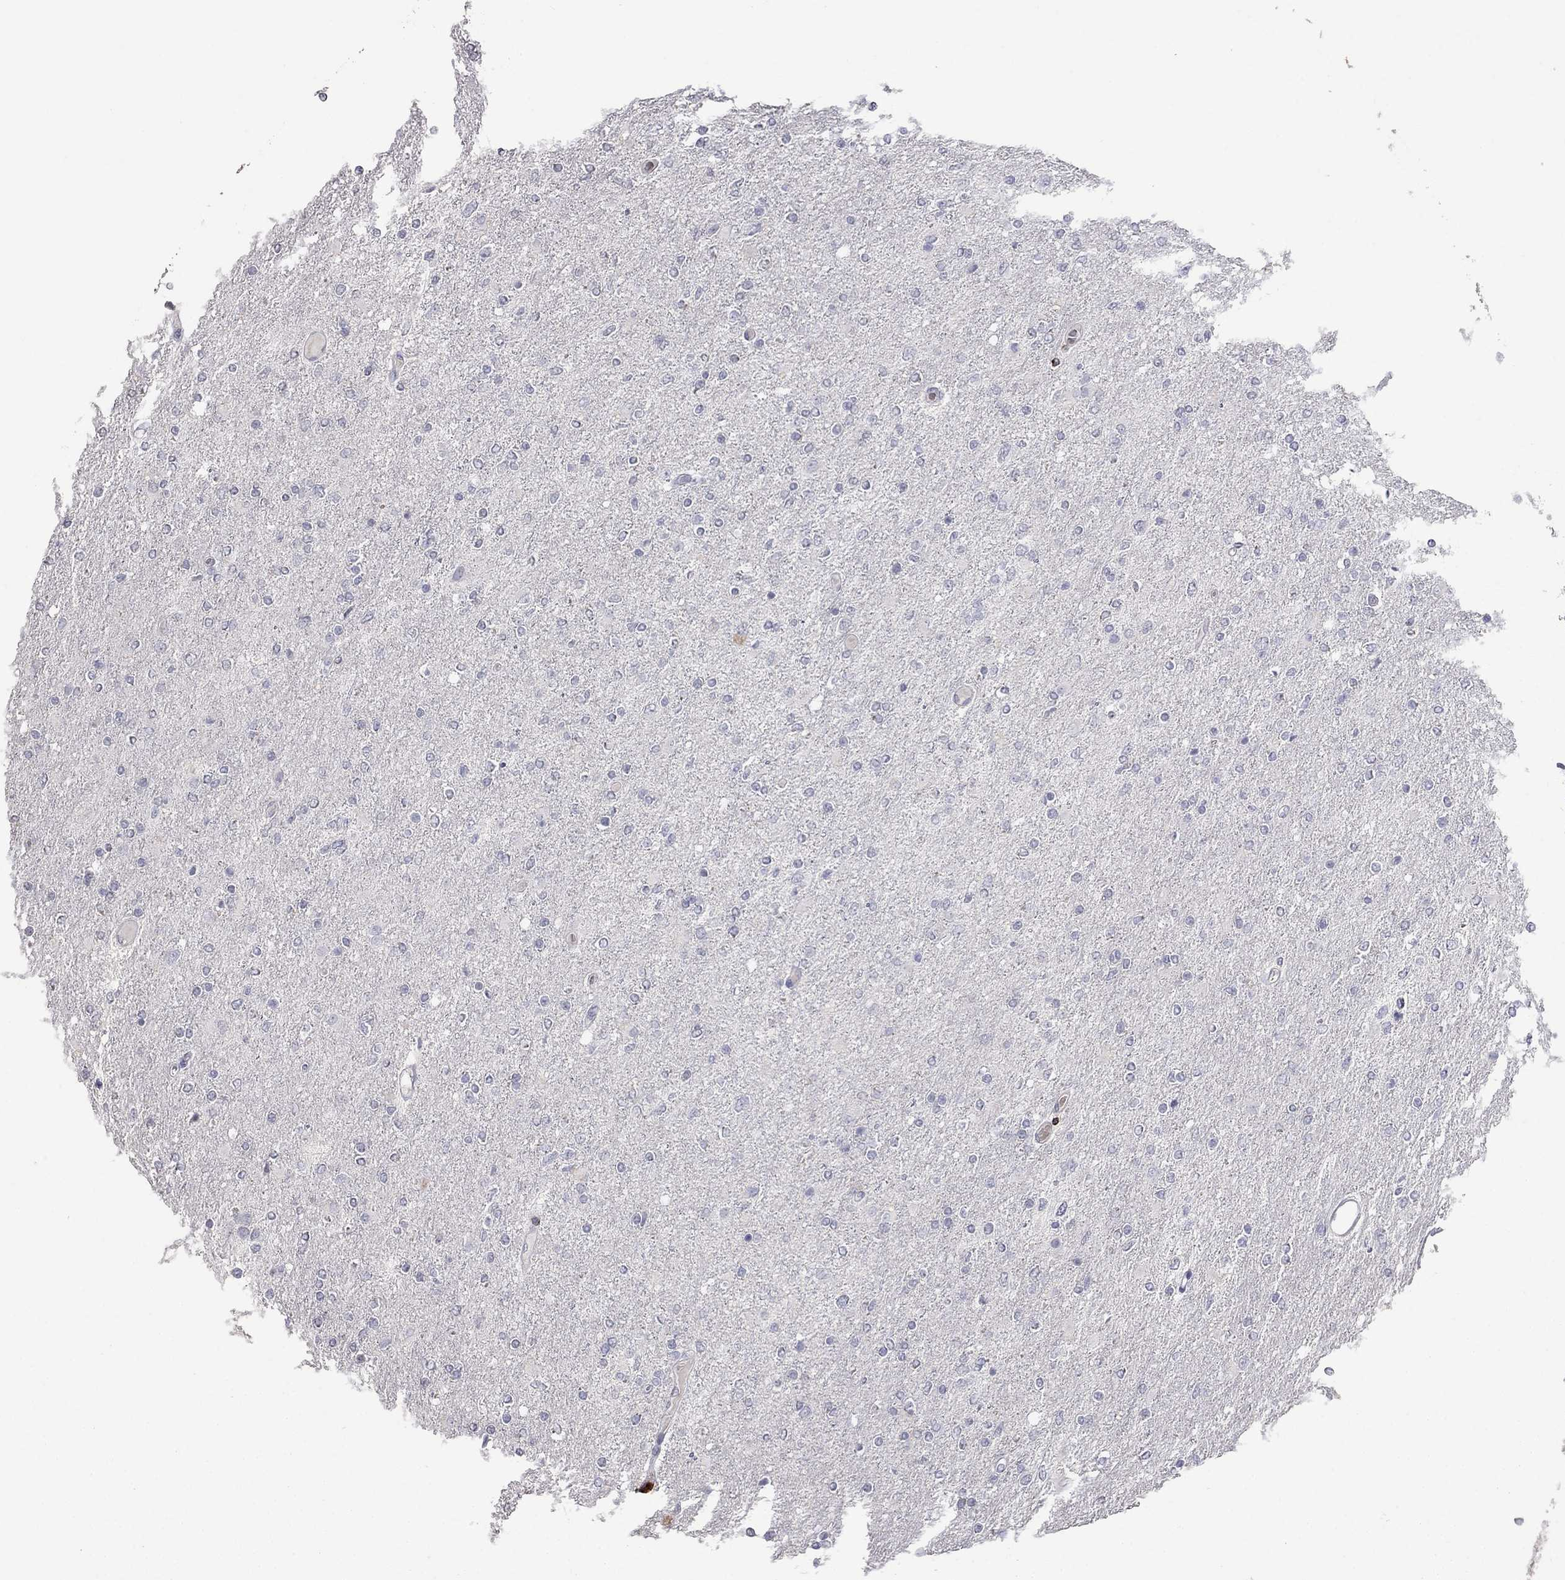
{"staining": {"intensity": "negative", "quantity": "none", "location": "none"}, "tissue": "glioma", "cell_type": "Tumor cells", "image_type": "cancer", "snomed": [{"axis": "morphology", "description": "Glioma, malignant, High grade"}, {"axis": "topography", "description": "Cerebral cortex"}], "caption": "High power microscopy histopathology image of an IHC image of high-grade glioma (malignant), revealing no significant staining in tumor cells.", "gene": "CCL5", "patient": {"sex": "male", "age": 70}}